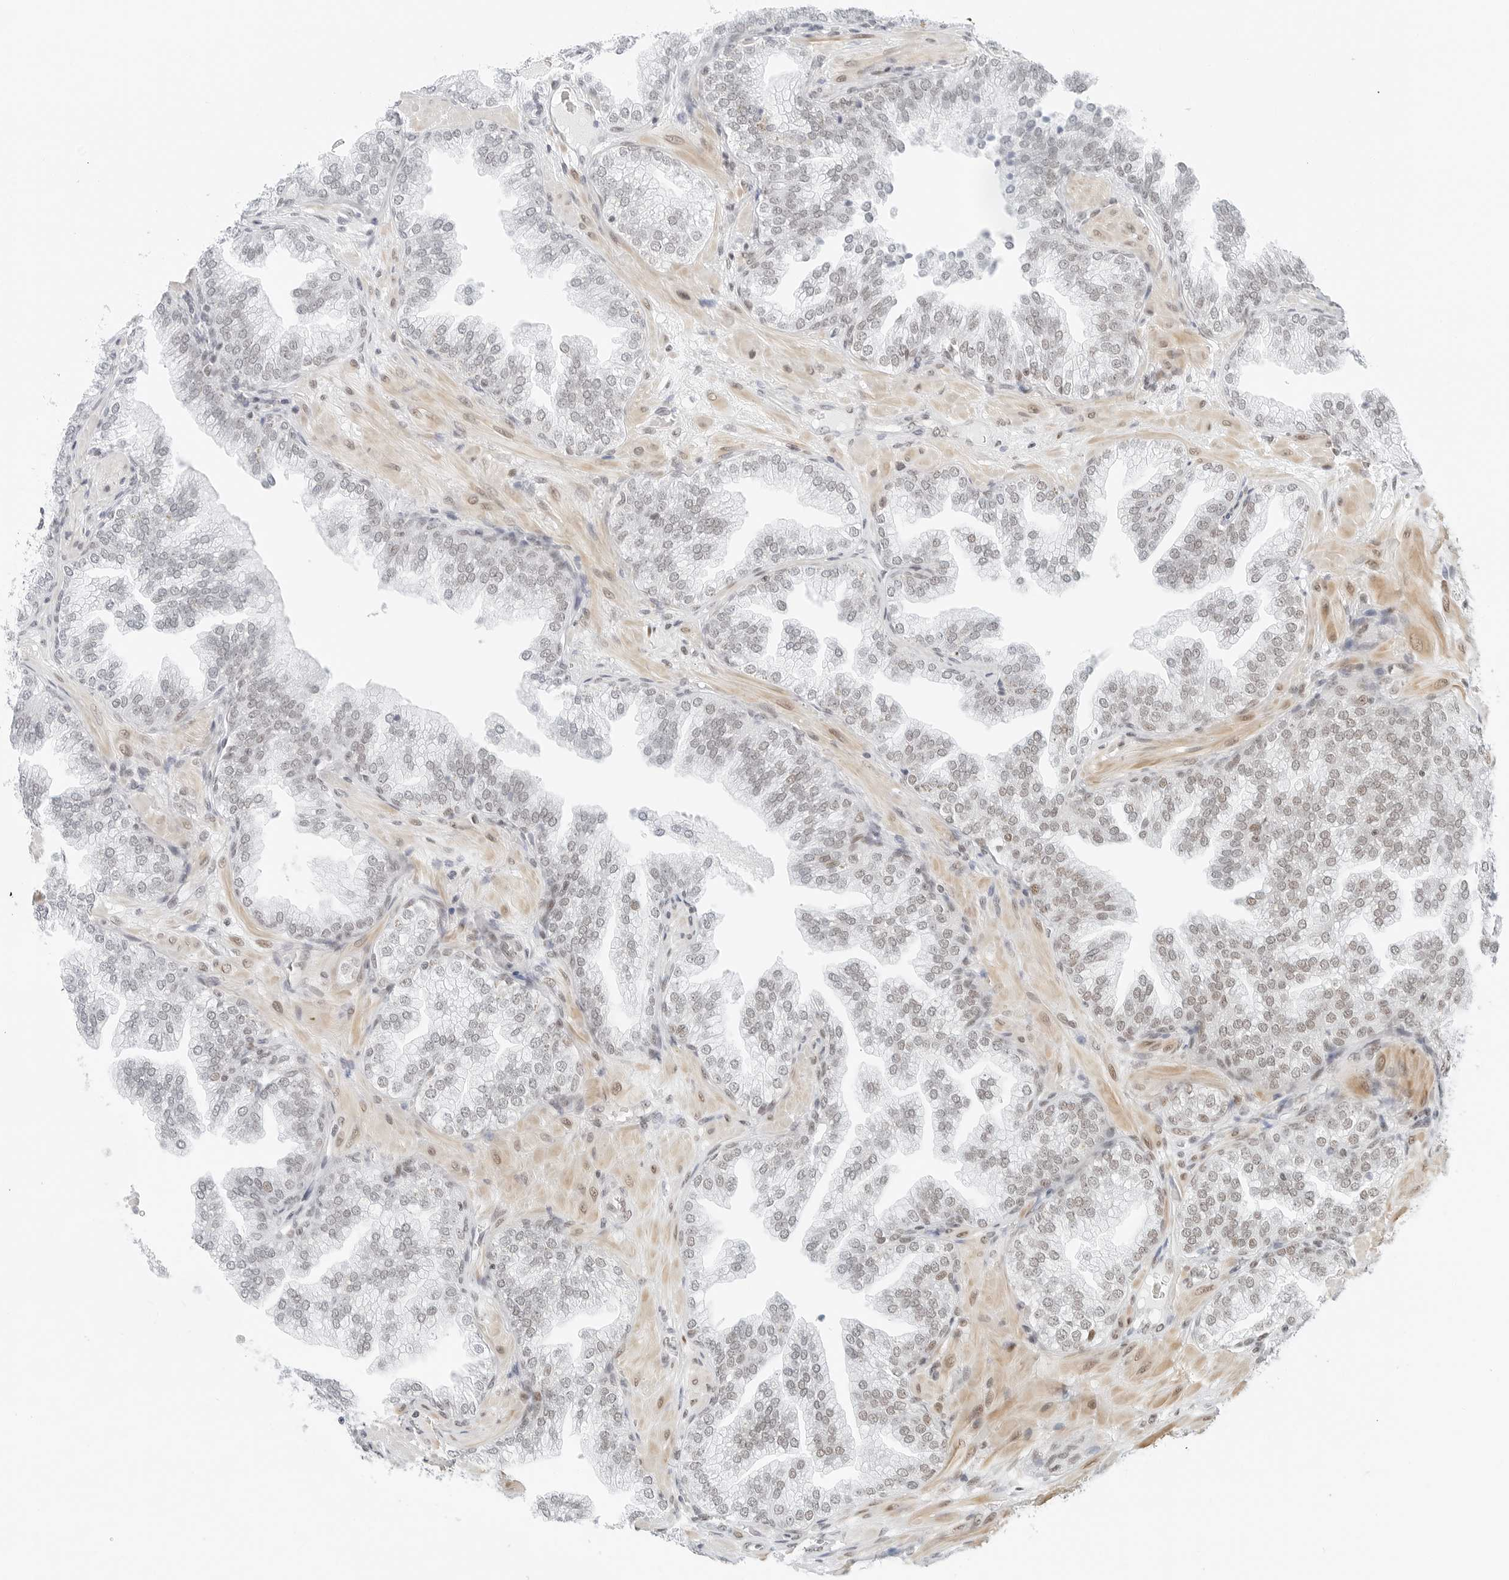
{"staining": {"intensity": "weak", "quantity": "25%-75%", "location": "nuclear"}, "tissue": "prostate cancer", "cell_type": "Tumor cells", "image_type": "cancer", "snomed": [{"axis": "morphology", "description": "Adenocarcinoma, High grade"}, {"axis": "topography", "description": "Prostate"}], "caption": "Approximately 25%-75% of tumor cells in adenocarcinoma (high-grade) (prostate) reveal weak nuclear protein staining as visualized by brown immunohistochemical staining.", "gene": "CRTC2", "patient": {"sex": "male", "age": 58}}